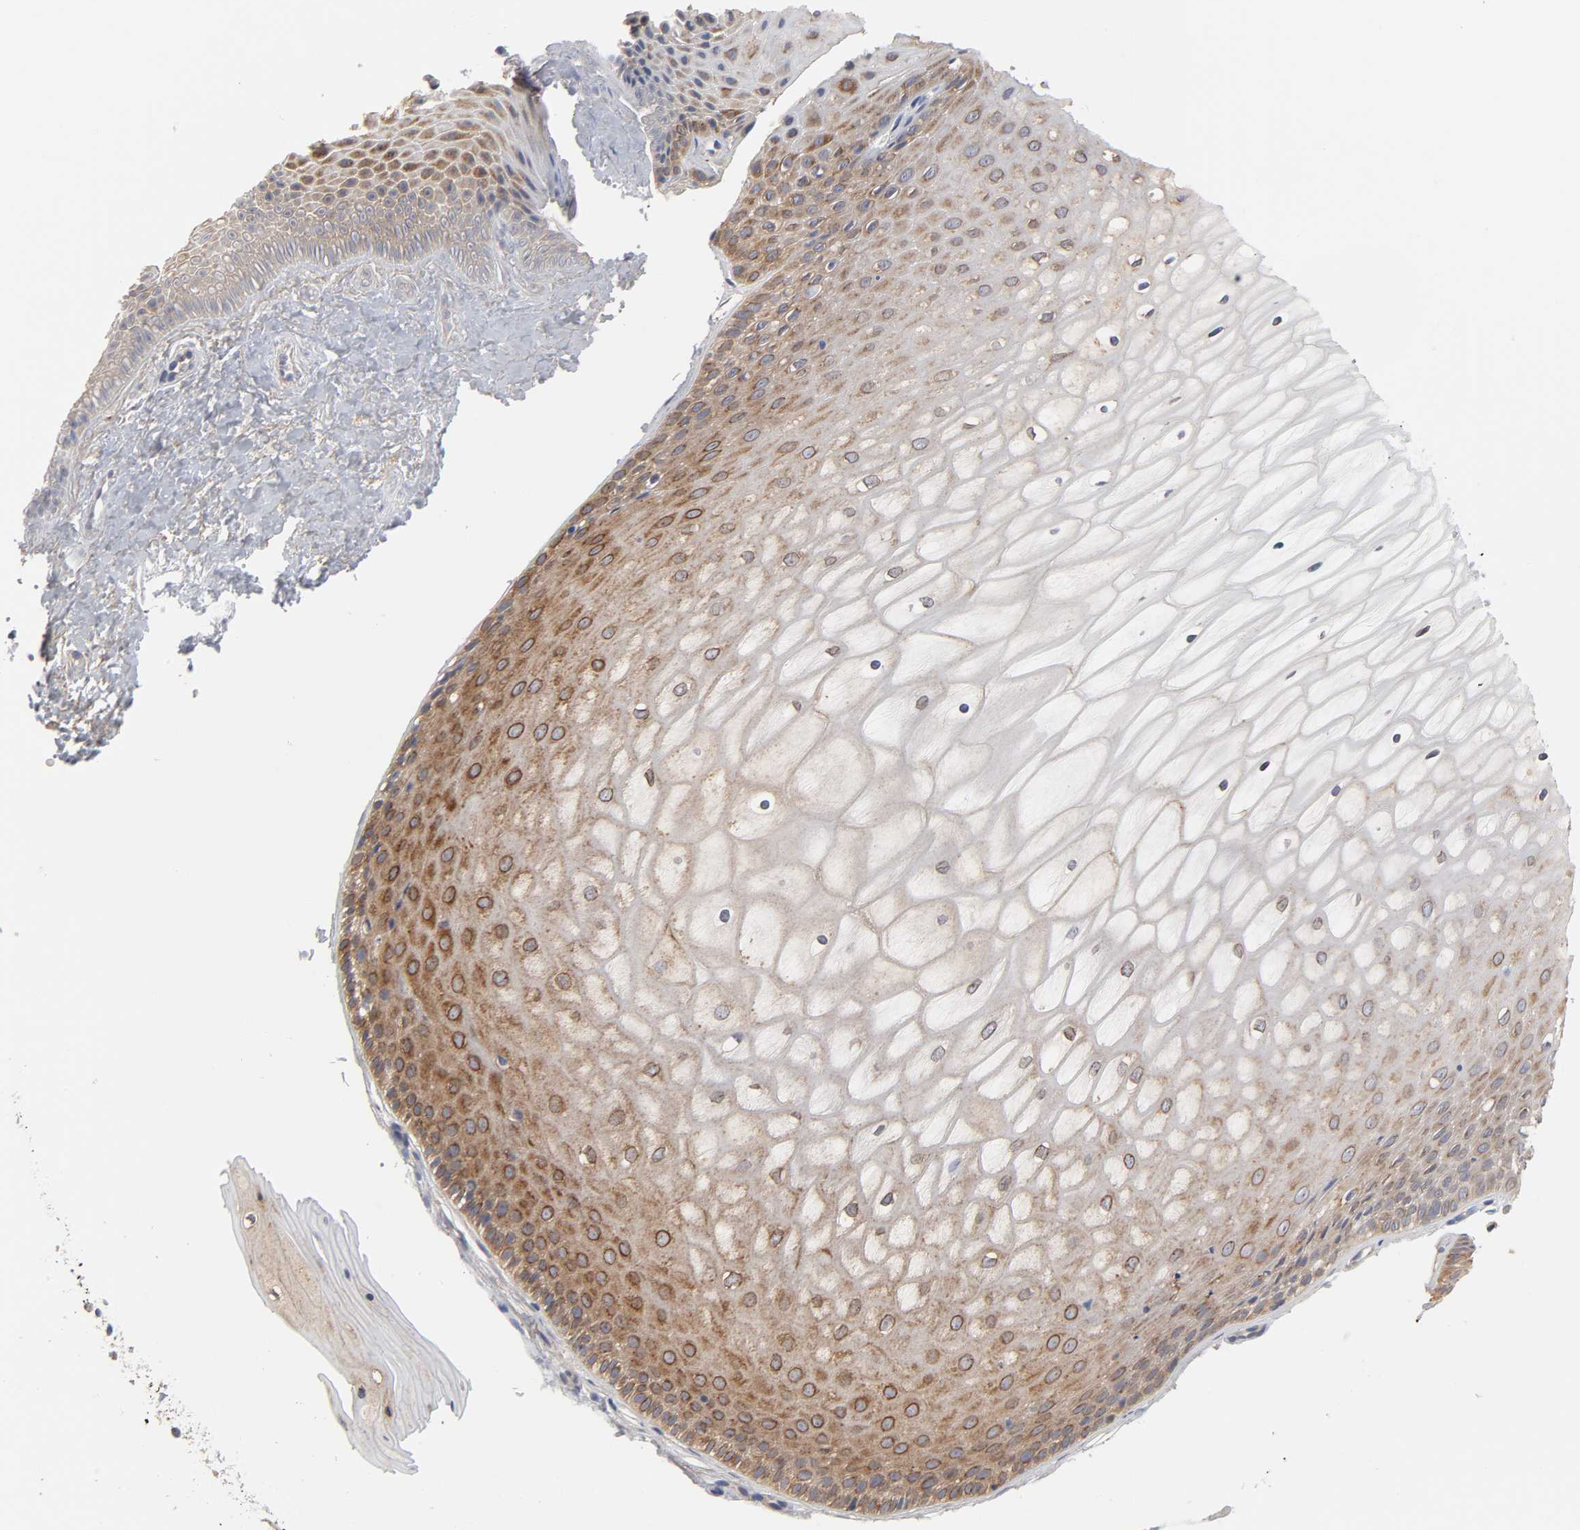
{"staining": {"intensity": "weak", "quantity": ">75%", "location": "cytoplasmic/membranous"}, "tissue": "cervix", "cell_type": "Glandular cells", "image_type": "normal", "snomed": [{"axis": "morphology", "description": "Normal tissue, NOS"}, {"axis": "topography", "description": "Cervix"}], "caption": "IHC image of benign human cervix stained for a protein (brown), which reveals low levels of weak cytoplasmic/membranous staining in about >75% of glandular cells.", "gene": "C17orf75", "patient": {"sex": "female", "age": 55}}